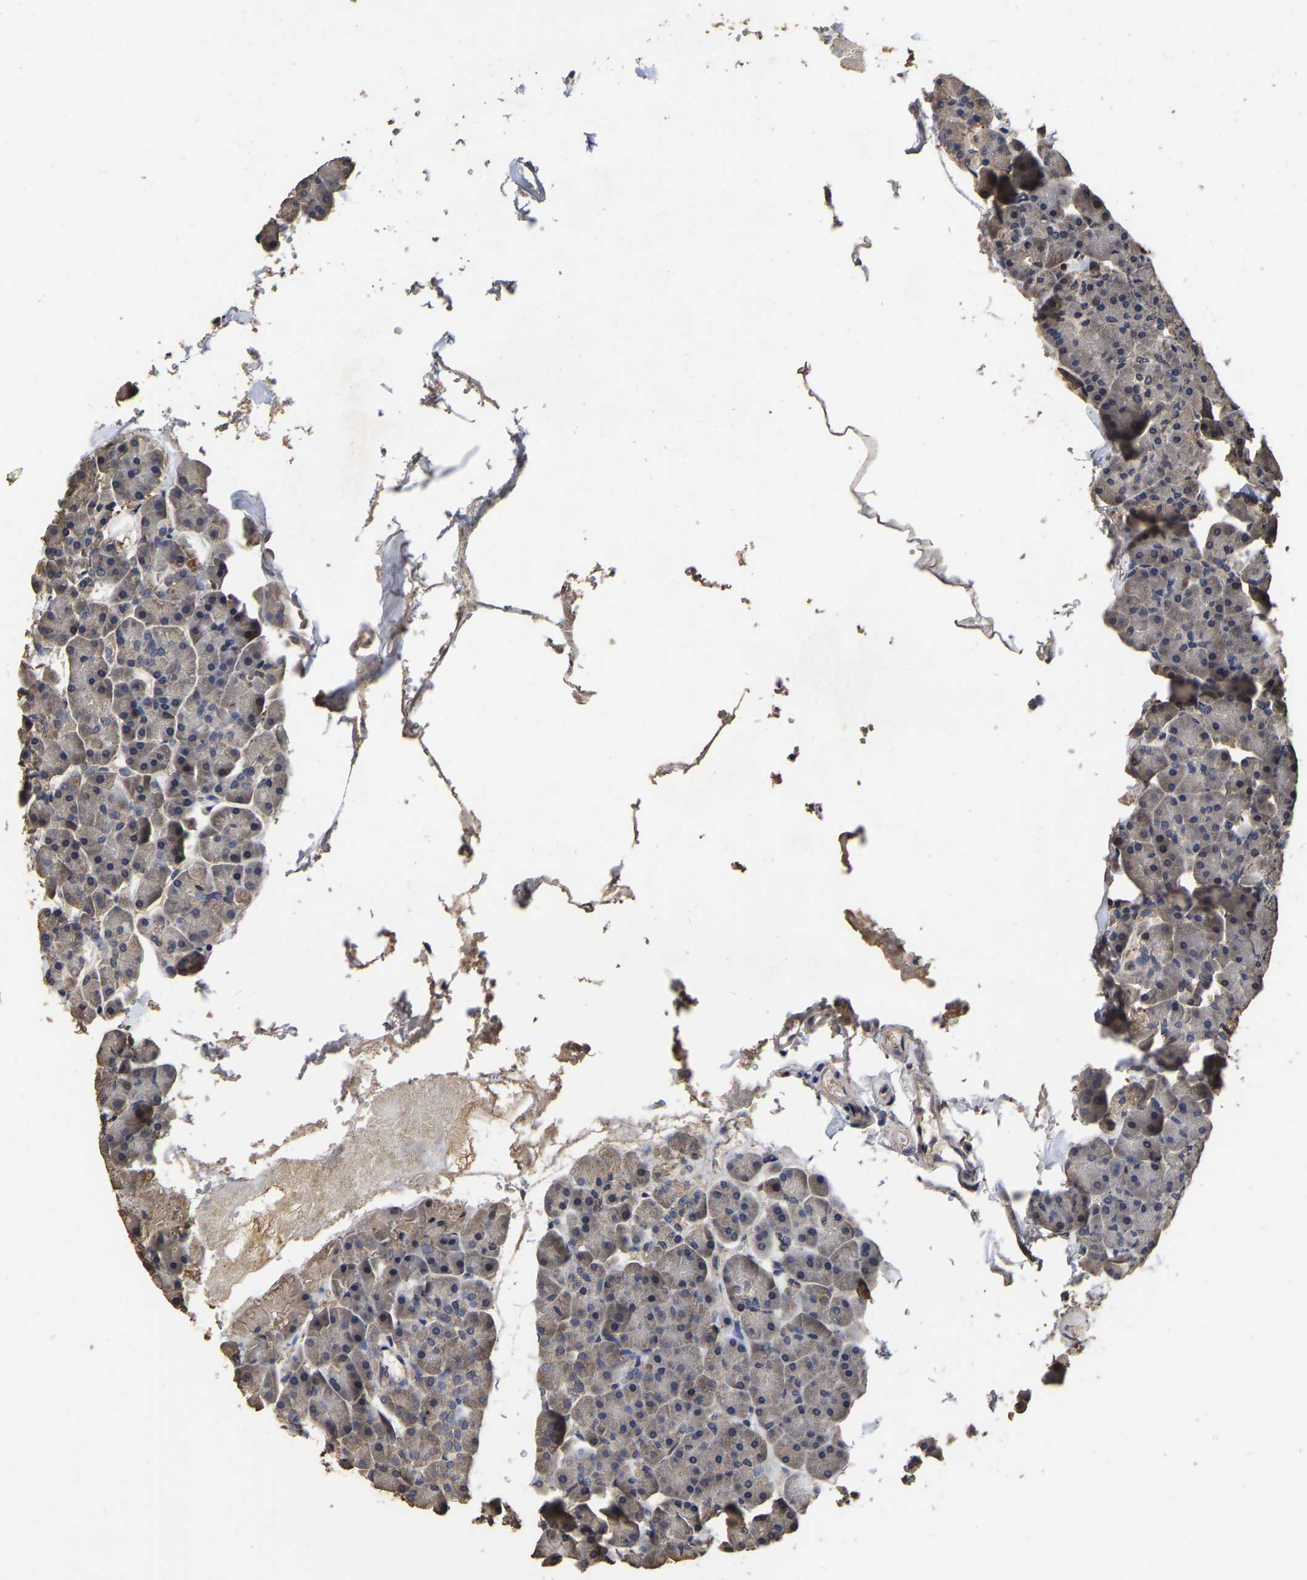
{"staining": {"intensity": "moderate", "quantity": "<25%", "location": "cytoplasmic/membranous"}, "tissue": "pancreas", "cell_type": "Exocrine glandular cells", "image_type": "normal", "snomed": [{"axis": "morphology", "description": "Normal tissue, NOS"}, {"axis": "topography", "description": "Pancreas"}], "caption": "A photomicrograph of pancreas stained for a protein displays moderate cytoplasmic/membranous brown staining in exocrine glandular cells.", "gene": "STK32C", "patient": {"sex": "male", "age": 35}}